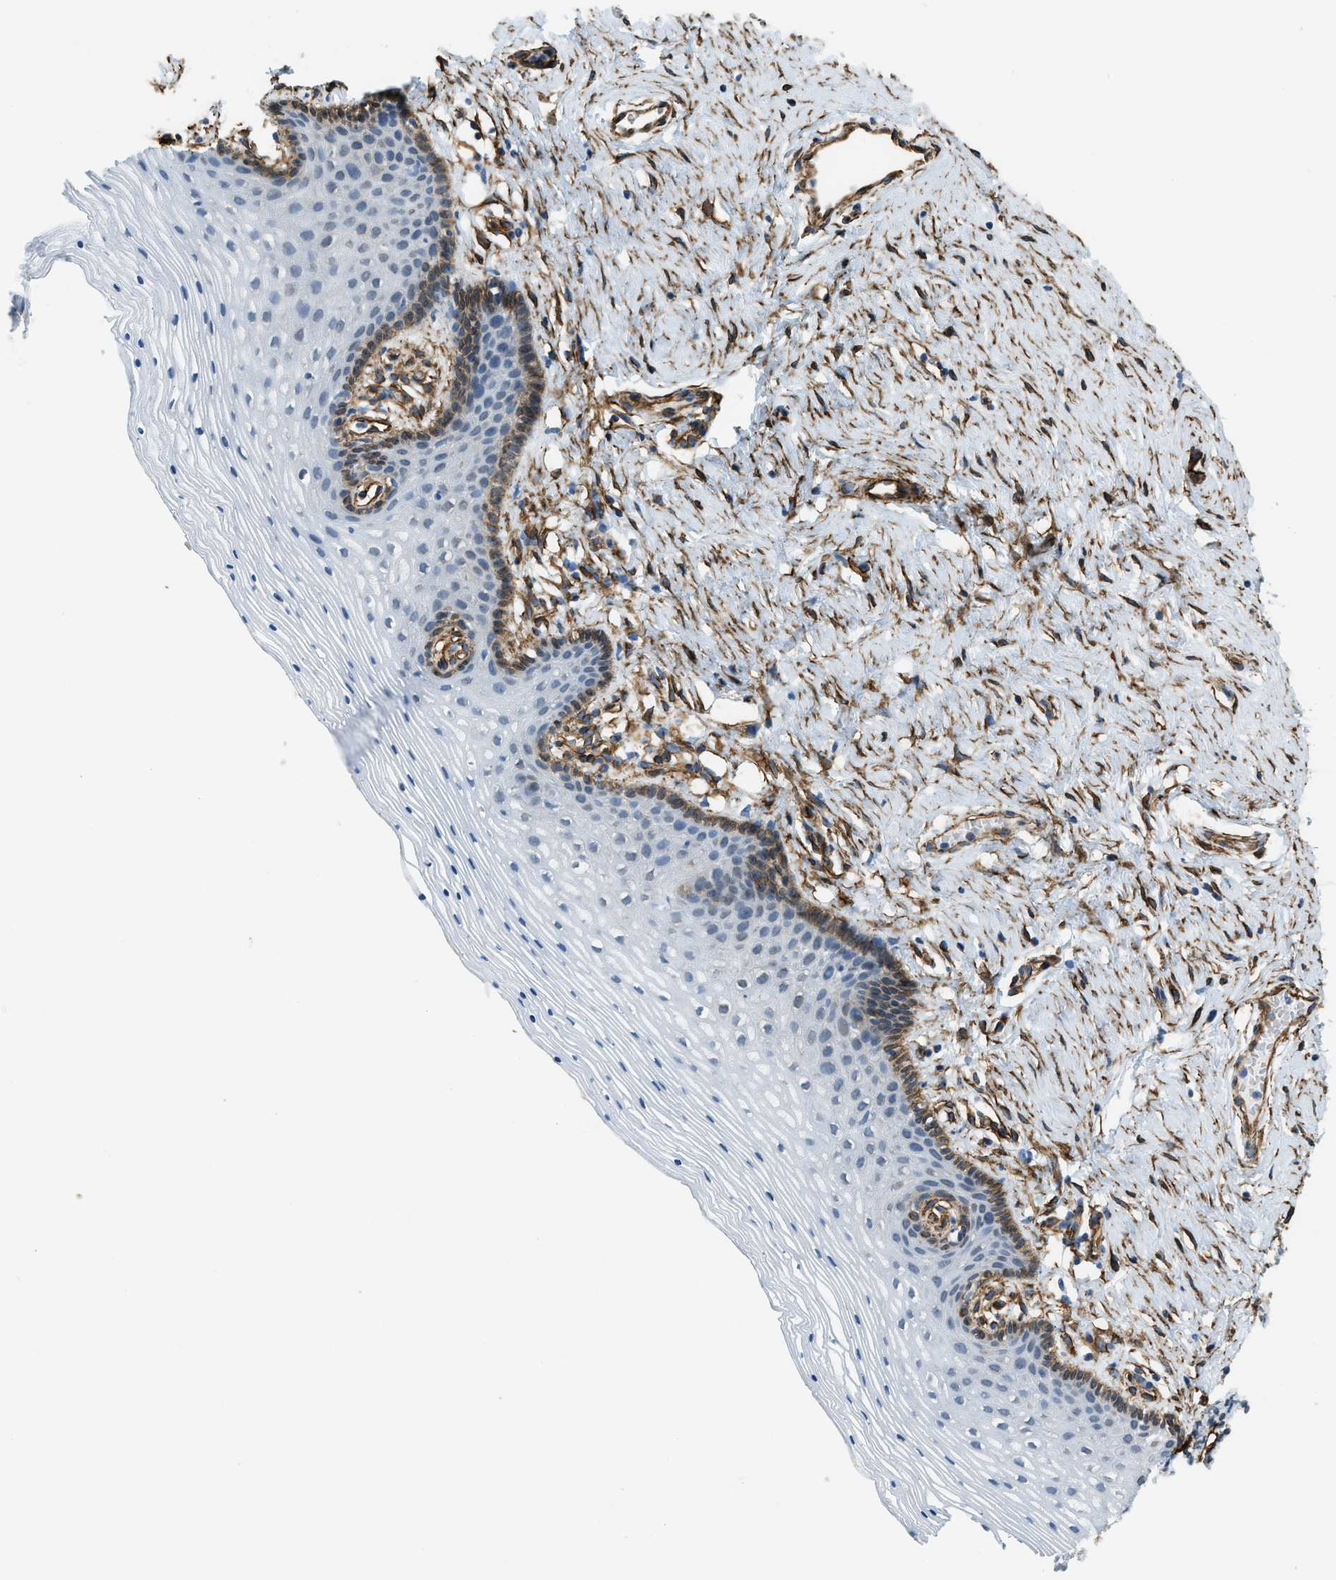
{"staining": {"intensity": "moderate", "quantity": "<25%", "location": "cytoplasmic/membranous"}, "tissue": "vagina", "cell_type": "Squamous epithelial cells", "image_type": "normal", "snomed": [{"axis": "morphology", "description": "Normal tissue, NOS"}, {"axis": "topography", "description": "Vagina"}], "caption": "This is an image of immunohistochemistry staining of normal vagina, which shows moderate staining in the cytoplasmic/membranous of squamous epithelial cells.", "gene": "TMEM43", "patient": {"sex": "female", "age": 32}}